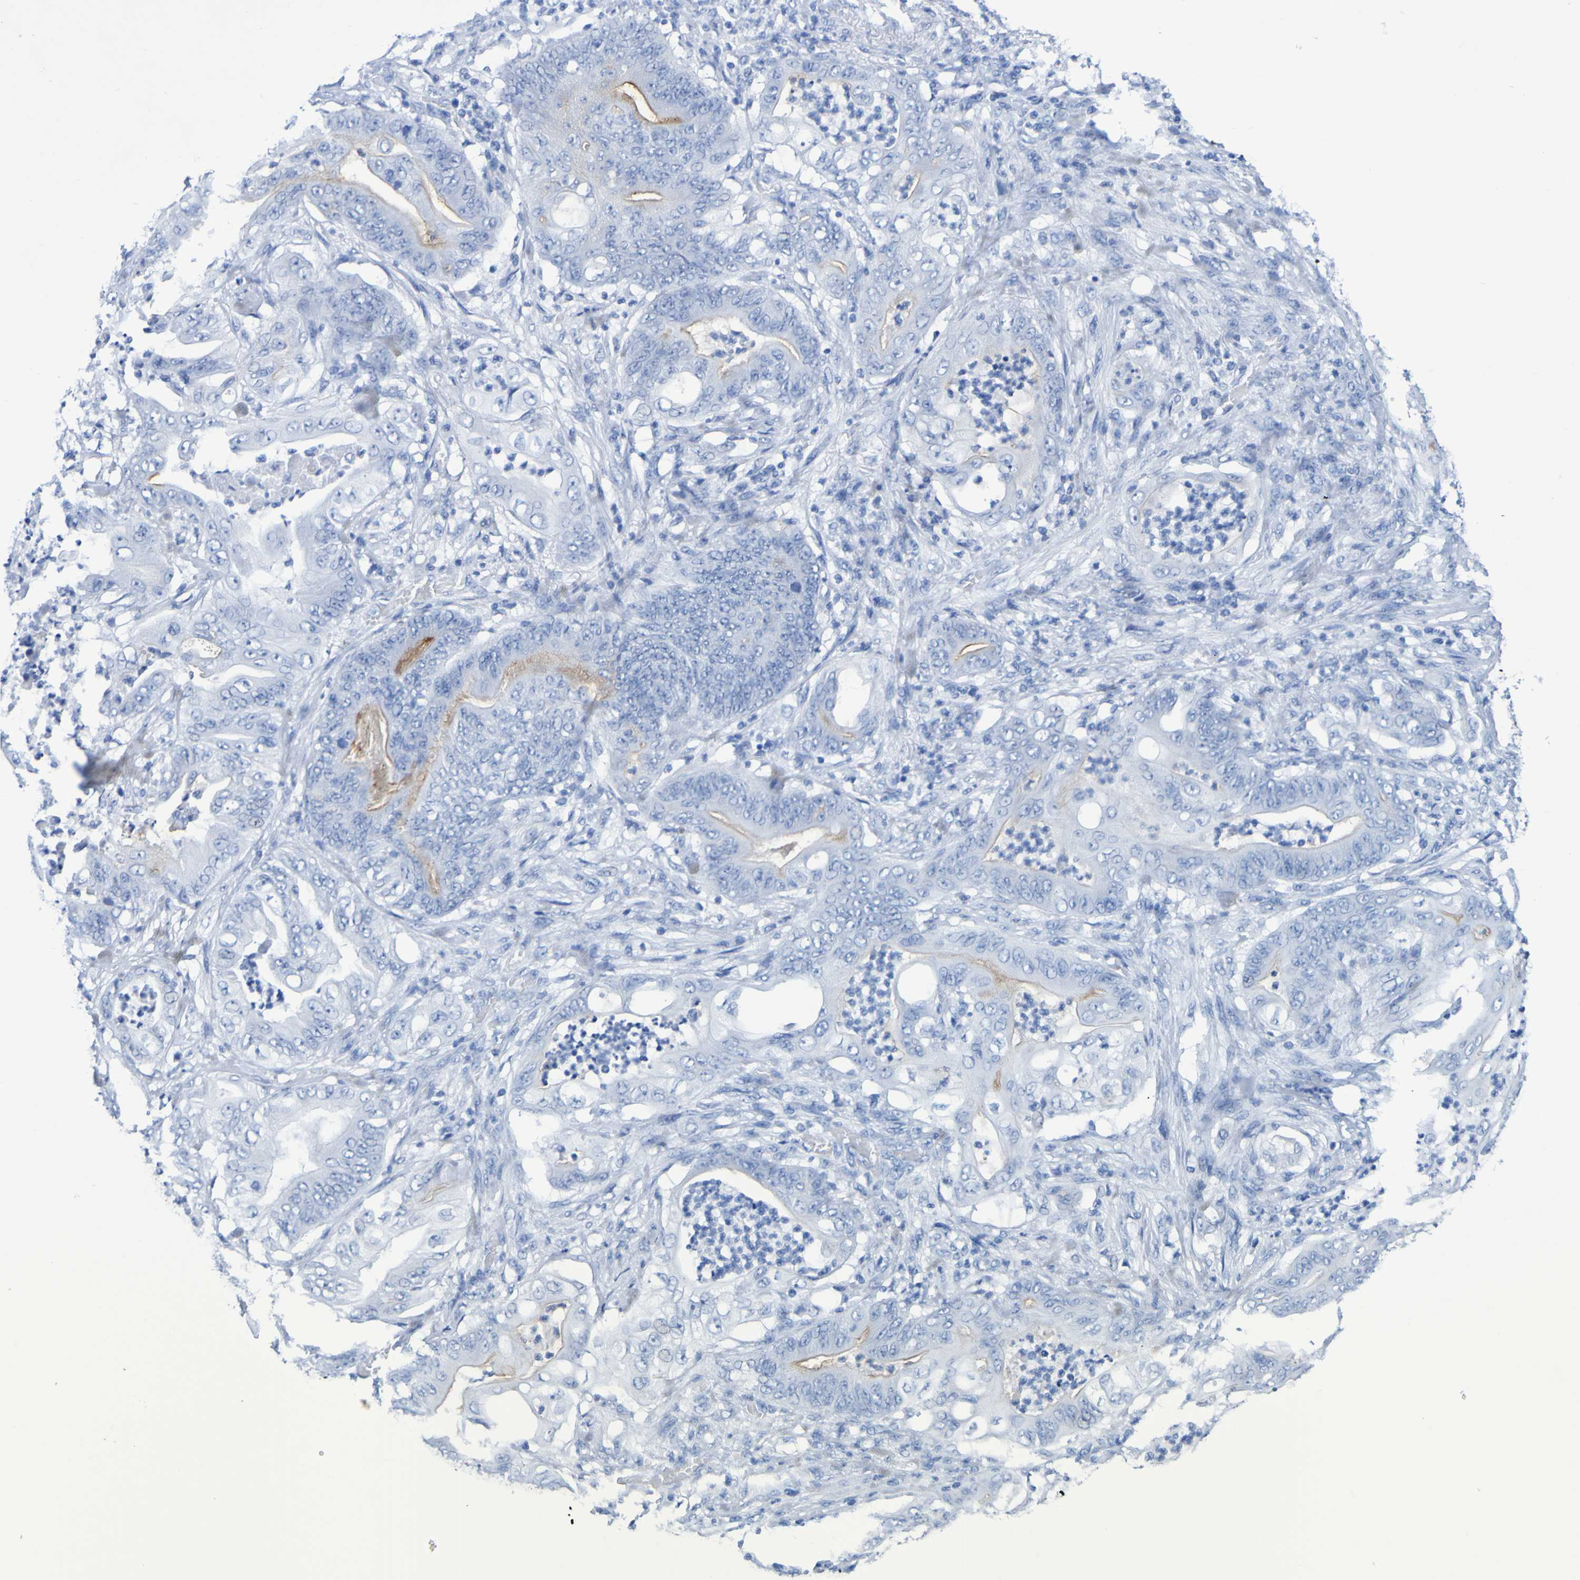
{"staining": {"intensity": "weak", "quantity": "25%-75%", "location": "cytoplasmic/membranous"}, "tissue": "stomach cancer", "cell_type": "Tumor cells", "image_type": "cancer", "snomed": [{"axis": "morphology", "description": "Adenocarcinoma, NOS"}, {"axis": "topography", "description": "Stomach"}], "caption": "The micrograph exhibits immunohistochemical staining of stomach cancer (adenocarcinoma). There is weak cytoplasmic/membranous staining is appreciated in about 25%-75% of tumor cells. (IHC, brightfield microscopy, high magnification).", "gene": "DPEP1", "patient": {"sex": "female", "age": 73}}